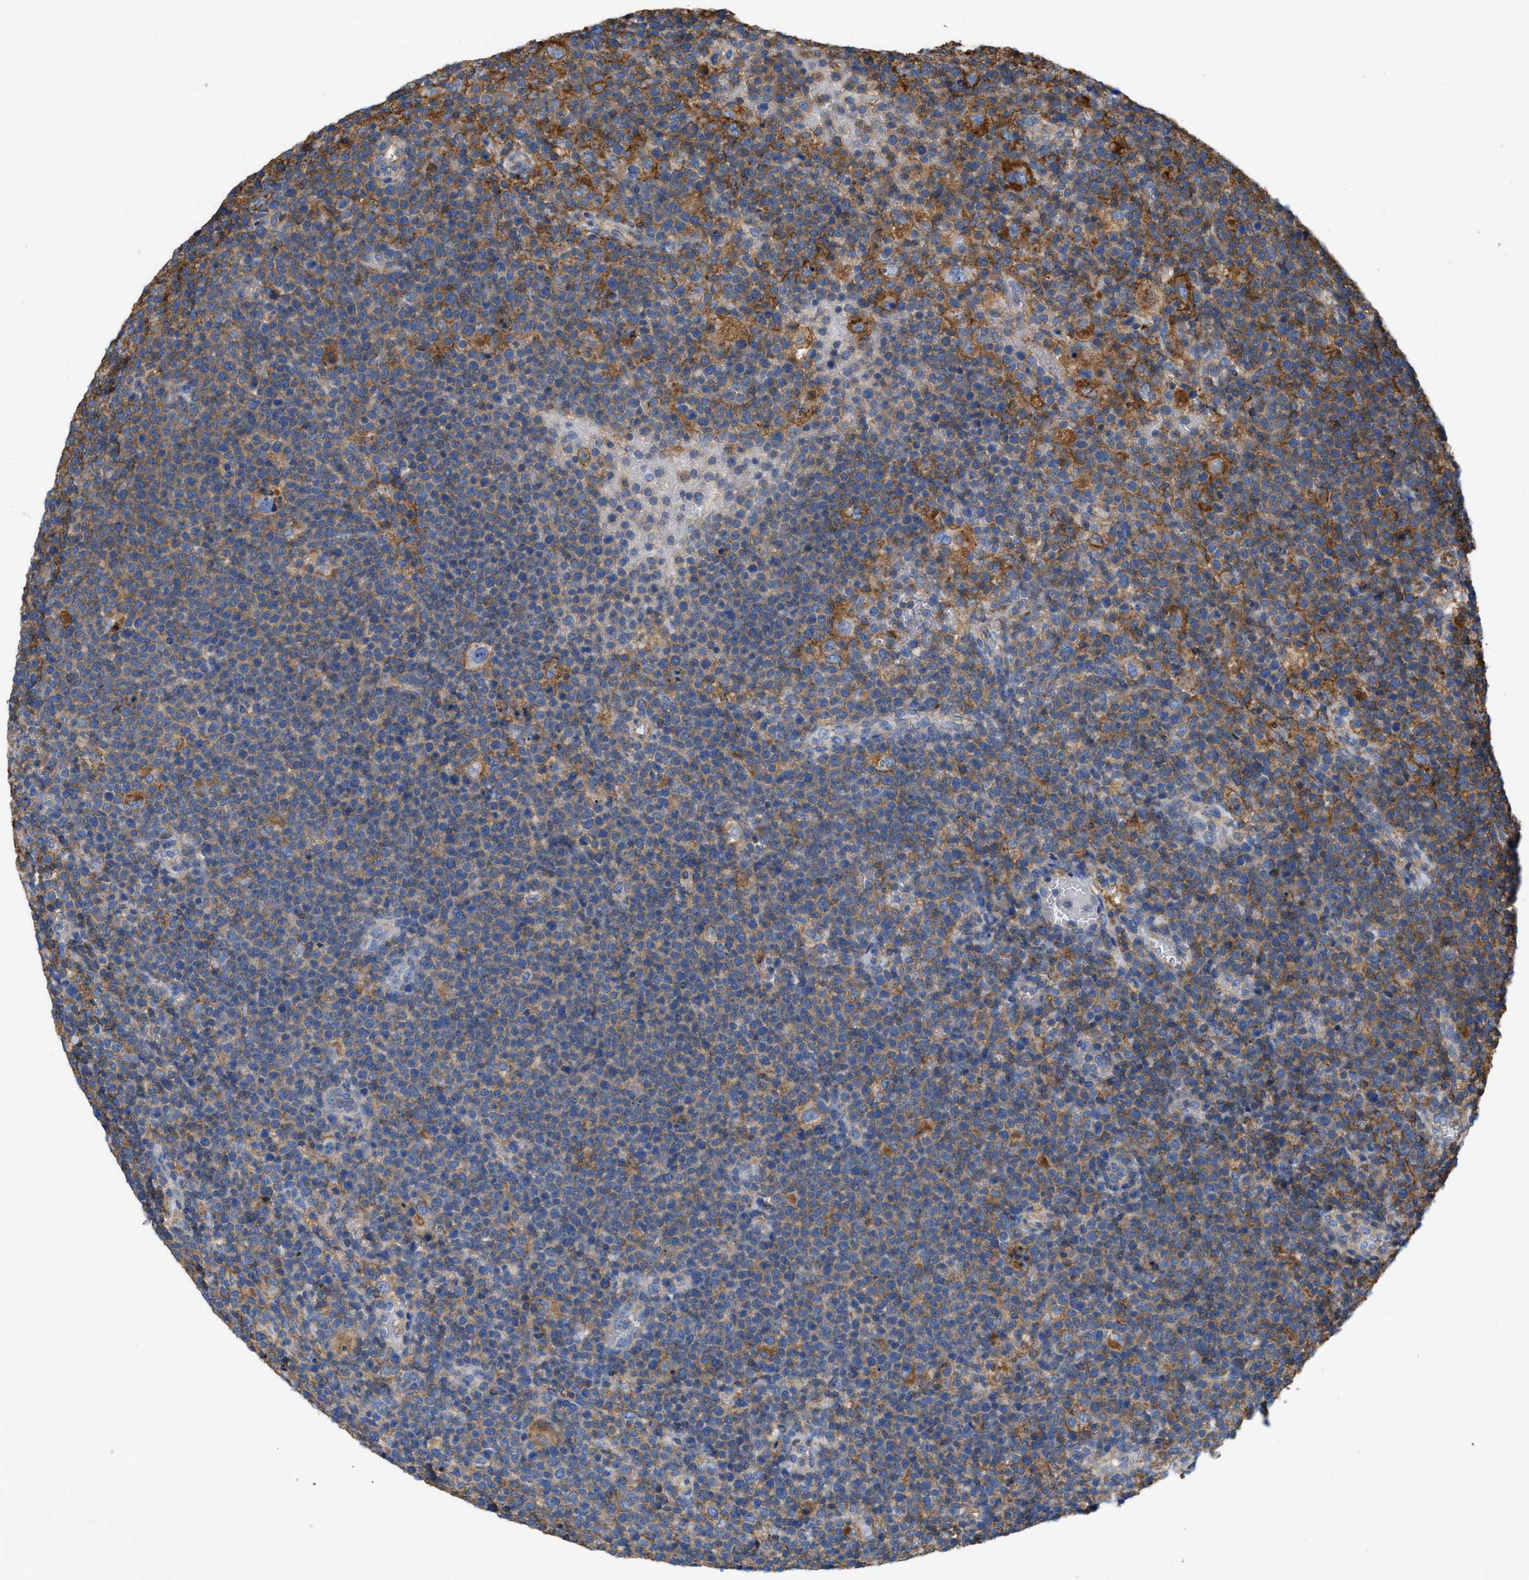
{"staining": {"intensity": "moderate", "quantity": "25%-75%", "location": "cytoplasmic/membranous"}, "tissue": "lymphoma", "cell_type": "Tumor cells", "image_type": "cancer", "snomed": [{"axis": "morphology", "description": "Malignant lymphoma, non-Hodgkin's type, High grade"}, {"axis": "topography", "description": "Lymph node"}], "caption": "The histopathology image shows a brown stain indicating the presence of a protein in the cytoplasmic/membranous of tumor cells in lymphoma. Immunohistochemistry stains the protein of interest in brown and the nuclei are stained blue.", "gene": "GNB4", "patient": {"sex": "male", "age": 61}}